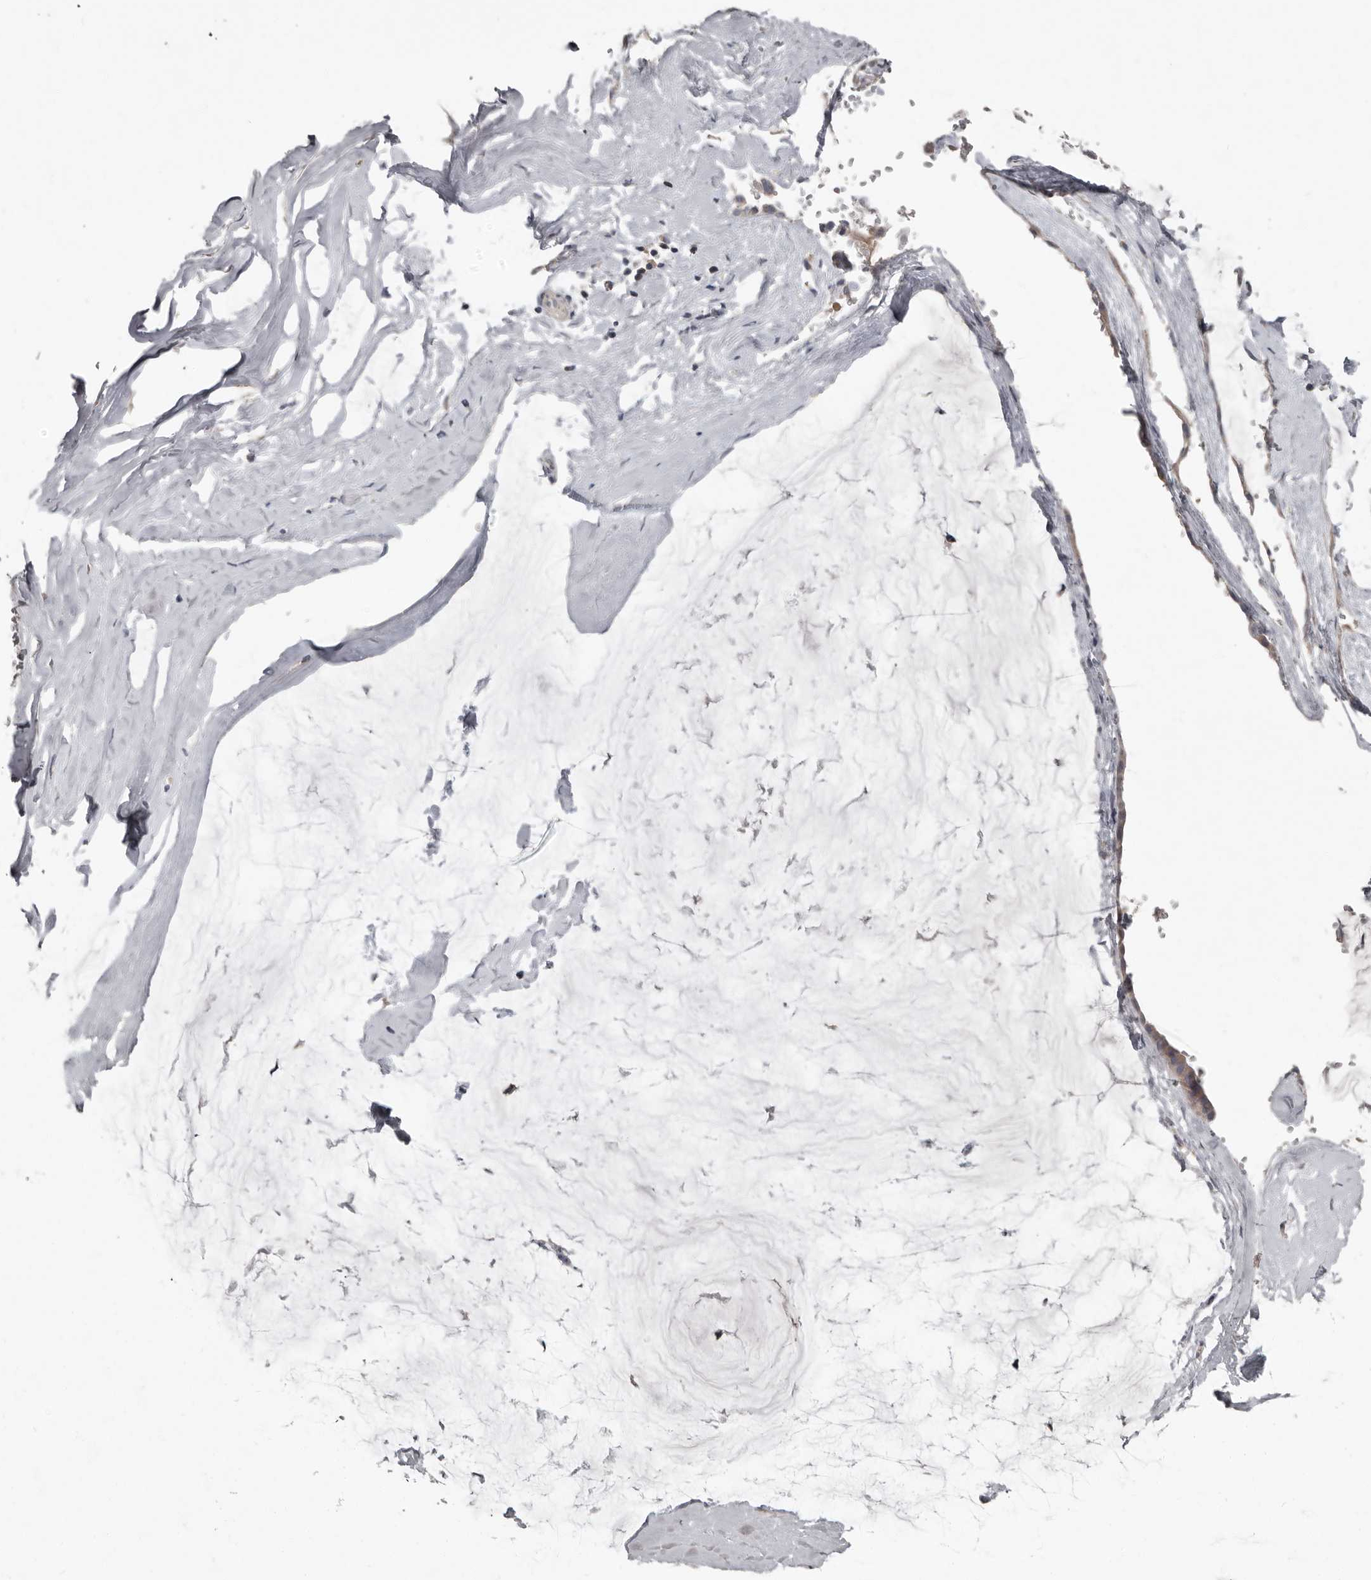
{"staining": {"intensity": "weak", "quantity": "25%-75%", "location": "cytoplasmic/membranous"}, "tissue": "ovarian cancer", "cell_type": "Tumor cells", "image_type": "cancer", "snomed": [{"axis": "morphology", "description": "Cystadenocarcinoma, mucinous, NOS"}, {"axis": "topography", "description": "Ovary"}], "caption": "IHC of mucinous cystadenocarcinoma (ovarian) displays low levels of weak cytoplasmic/membranous positivity in about 25%-75% of tumor cells.", "gene": "CA6", "patient": {"sex": "female", "age": 39}}